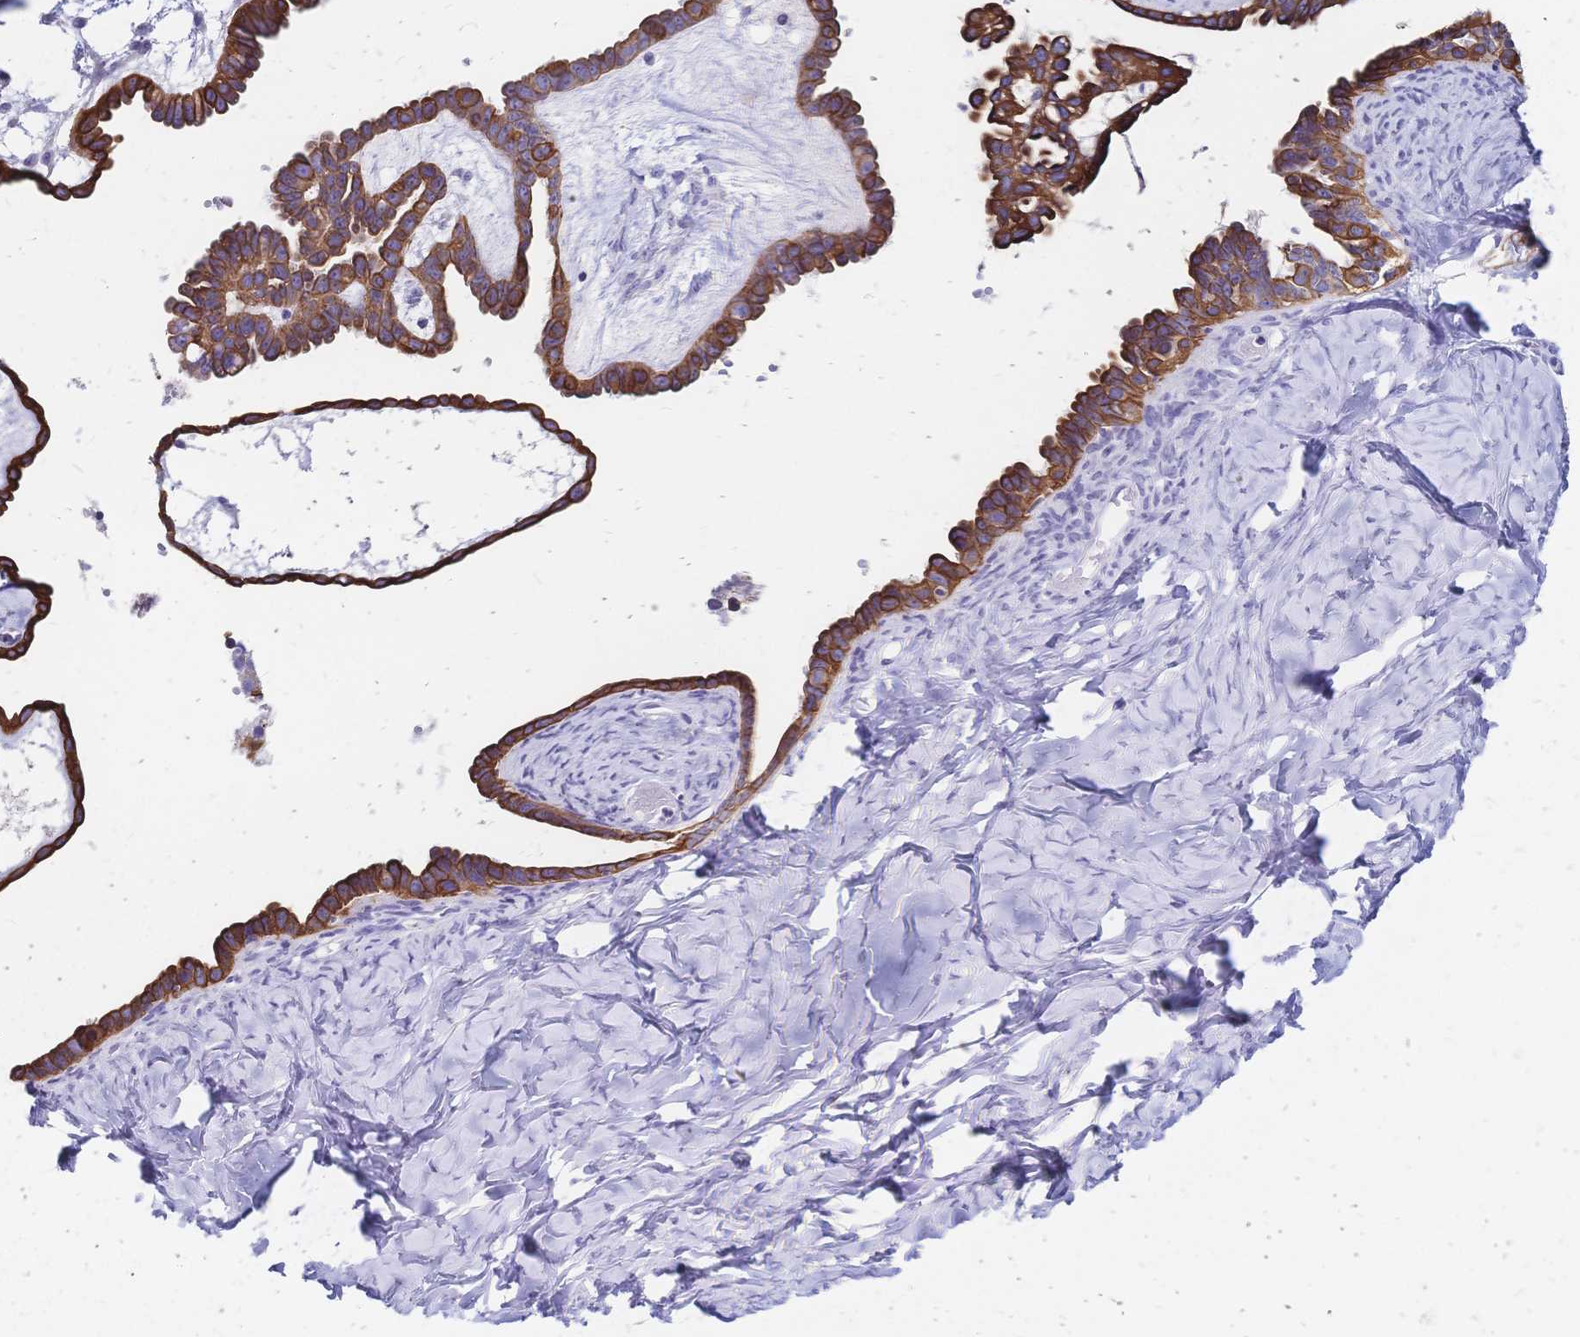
{"staining": {"intensity": "strong", "quantity": ">75%", "location": "cytoplasmic/membranous"}, "tissue": "ovarian cancer", "cell_type": "Tumor cells", "image_type": "cancer", "snomed": [{"axis": "morphology", "description": "Cystadenocarcinoma, serous, NOS"}, {"axis": "topography", "description": "Ovary"}], "caption": "This histopathology image displays immunohistochemistry (IHC) staining of human ovarian serous cystadenocarcinoma, with high strong cytoplasmic/membranous staining in about >75% of tumor cells.", "gene": "DTNB", "patient": {"sex": "female", "age": 69}}